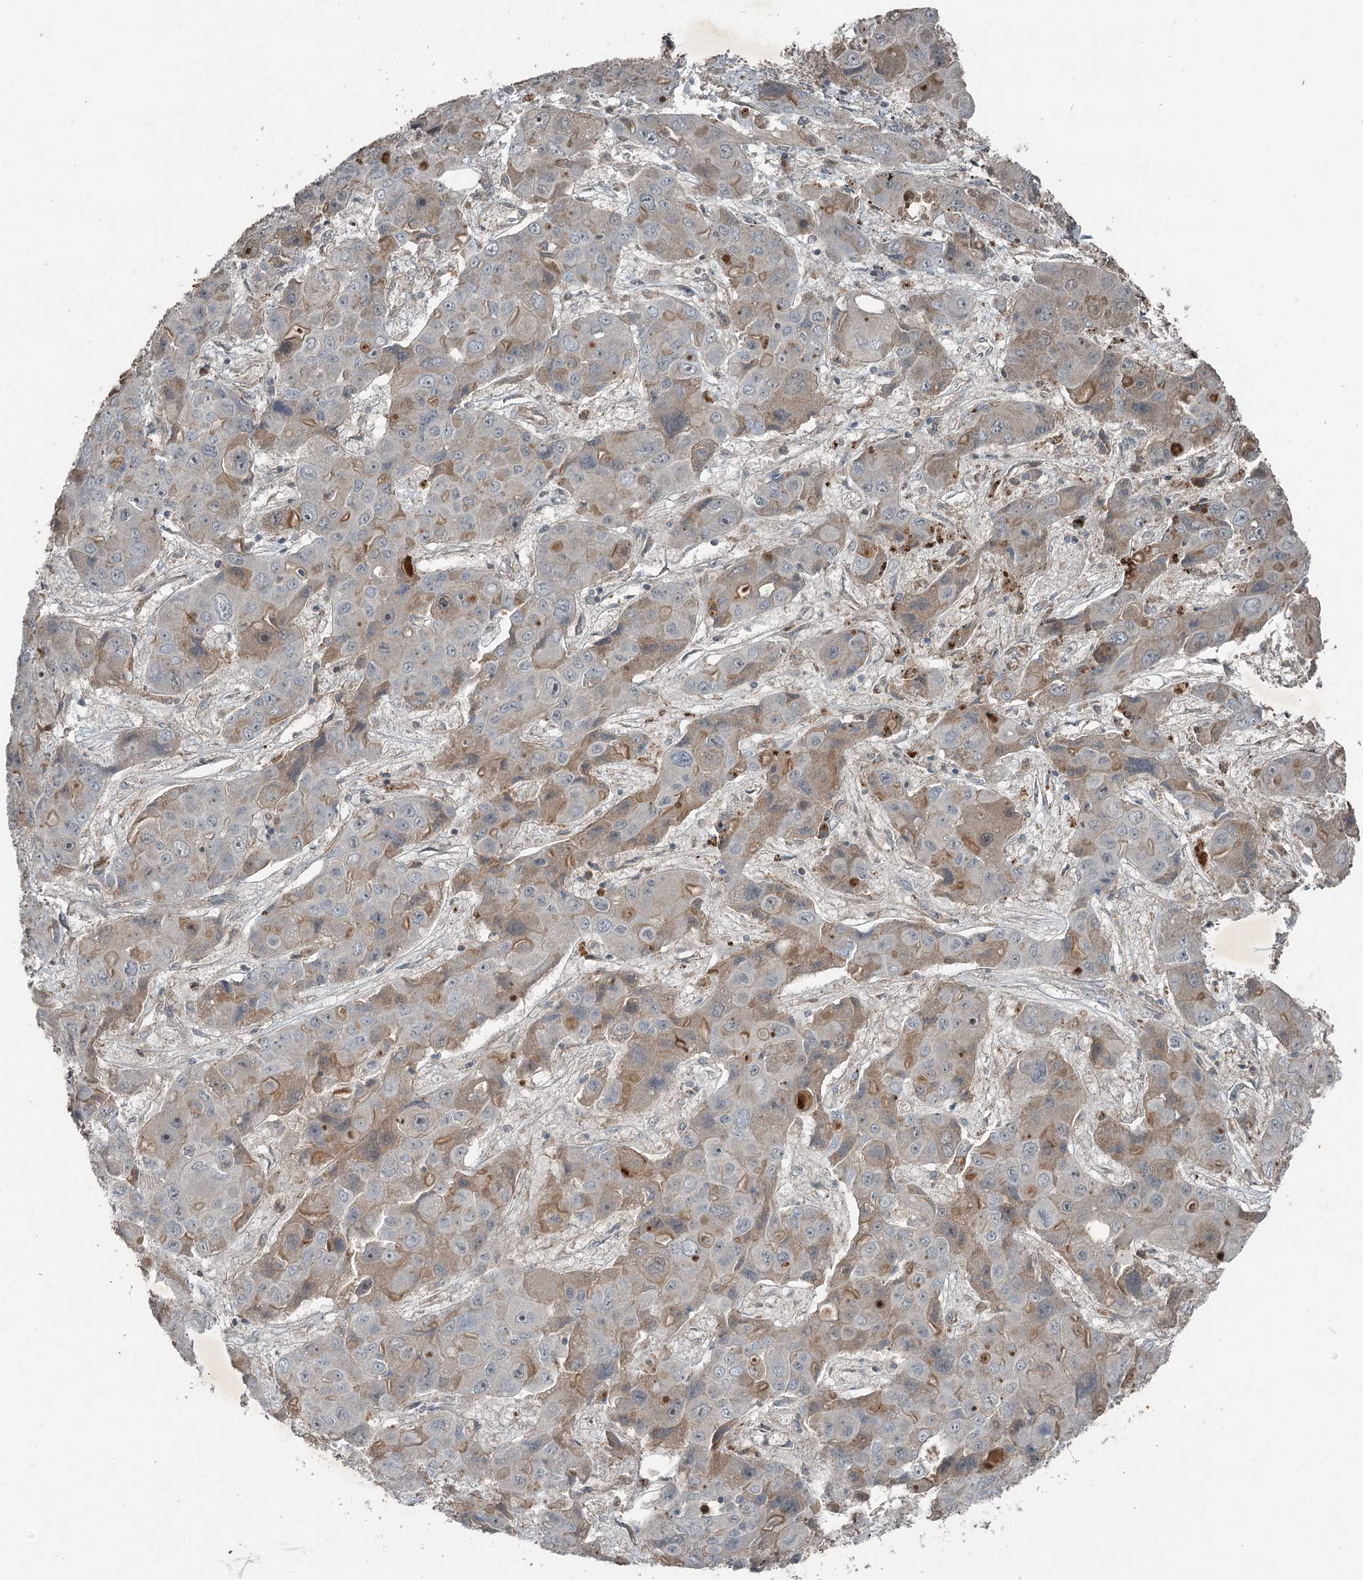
{"staining": {"intensity": "moderate", "quantity": "<25%", "location": "cytoplasmic/membranous"}, "tissue": "liver cancer", "cell_type": "Tumor cells", "image_type": "cancer", "snomed": [{"axis": "morphology", "description": "Cholangiocarcinoma"}, {"axis": "topography", "description": "Liver"}], "caption": "Protein staining of liver cancer (cholangiocarcinoma) tissue shows moderate cytoplasmic/membranous positivity in about <25% of tumor cells.", "gene": "SLC39A8", "patient": {"sex": "male", "age": 67}}